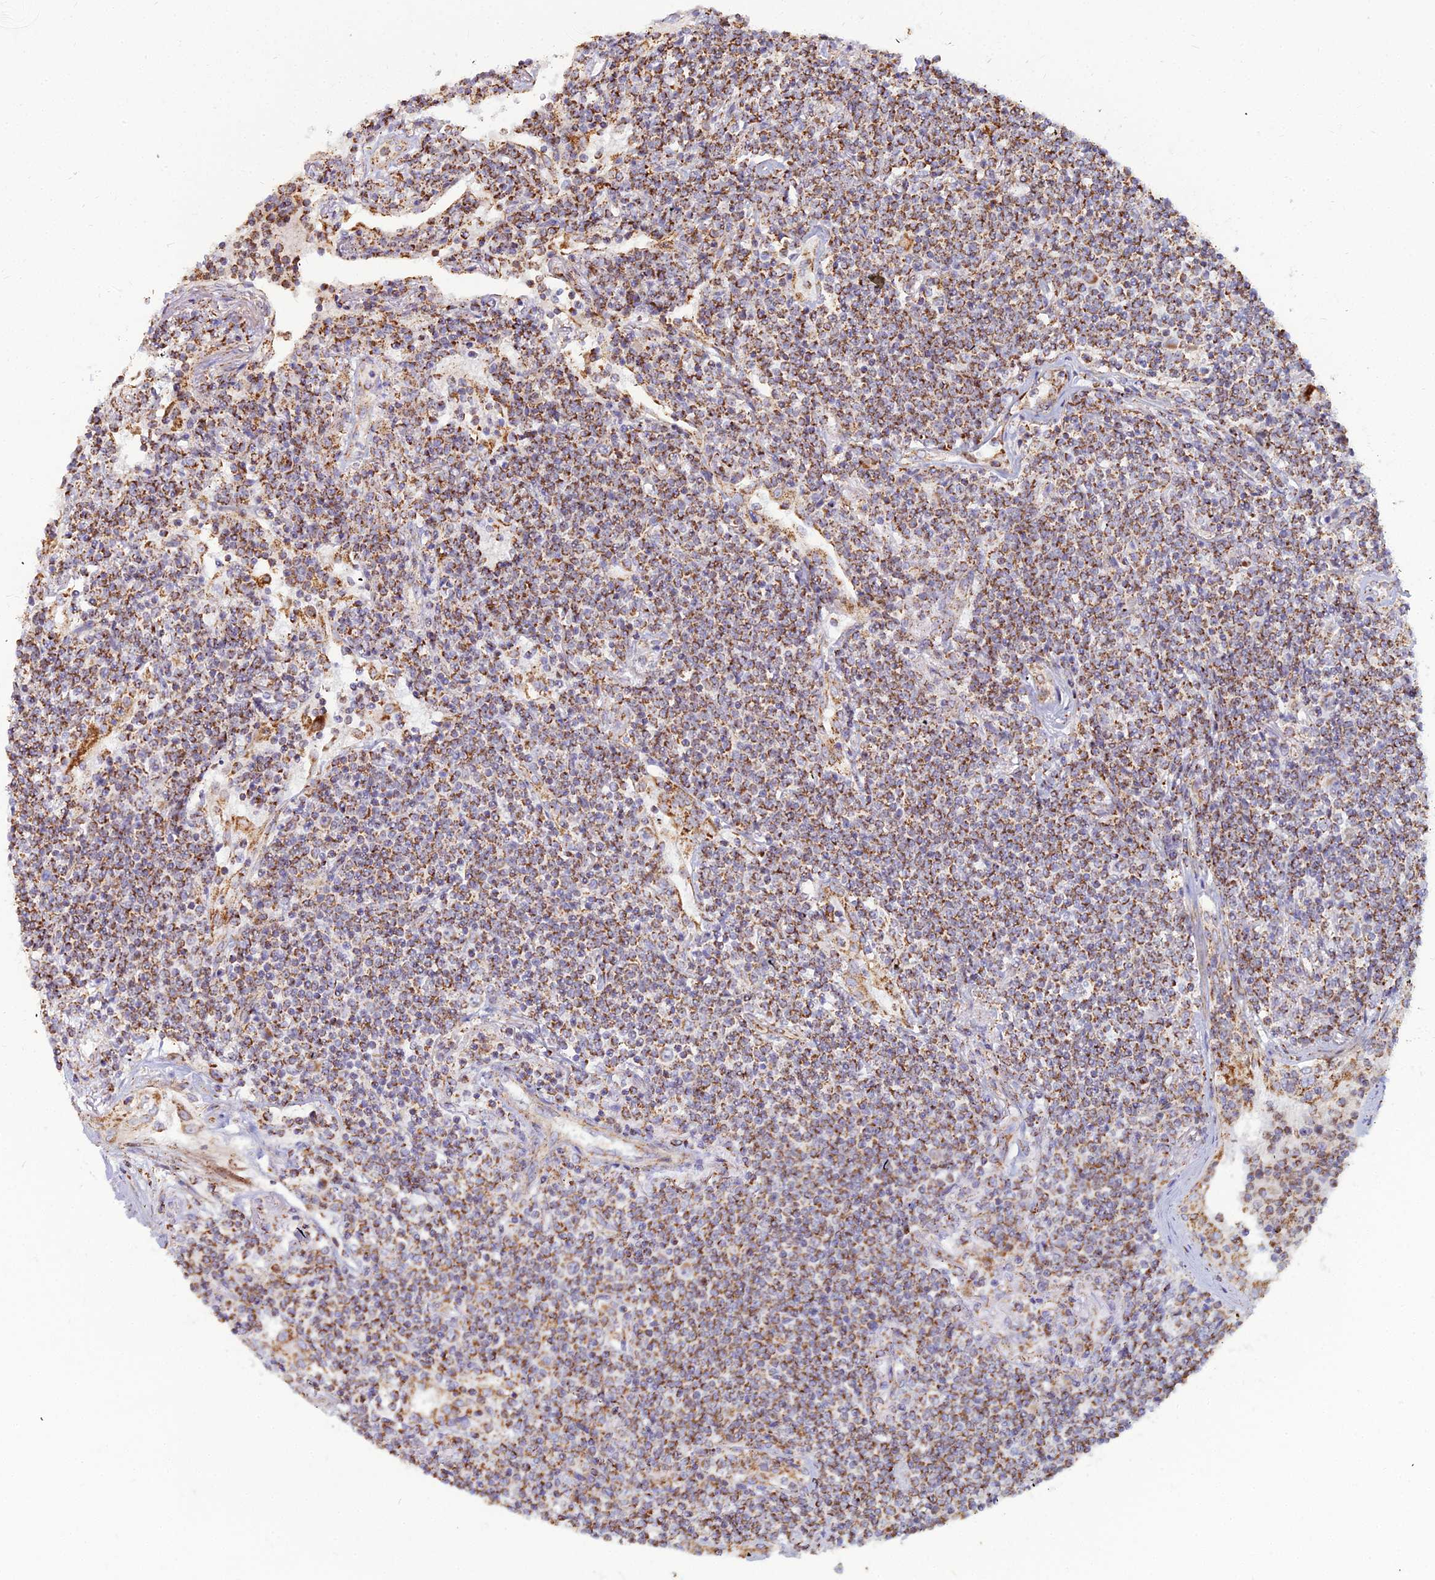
{"staining": {"intensity": "strong", "quantity": "25%-75%", "location": "cytoplasmic/membranous"}, "tissue": "lymphoma", "cell_type": "Tumor cells", "image_type": "cancer", "snomed": [{"axis": "morphology", "description": "Malignant lymphoma, non-Hodgkin's type, Low grade"}, {"axis": "topography", "description": "Lung"}], "caption": "Tumor cells exhibit strong cytoplasmic/membranous expression in approximately 25%-75% of cells in lymphoma. Using DAB (brown) and hematoxylin (blue) stains, captured at high magnification using brightfield microscopy.", "gene": "SLC35F4", "patient": {"sex": "female", "age": 71}}